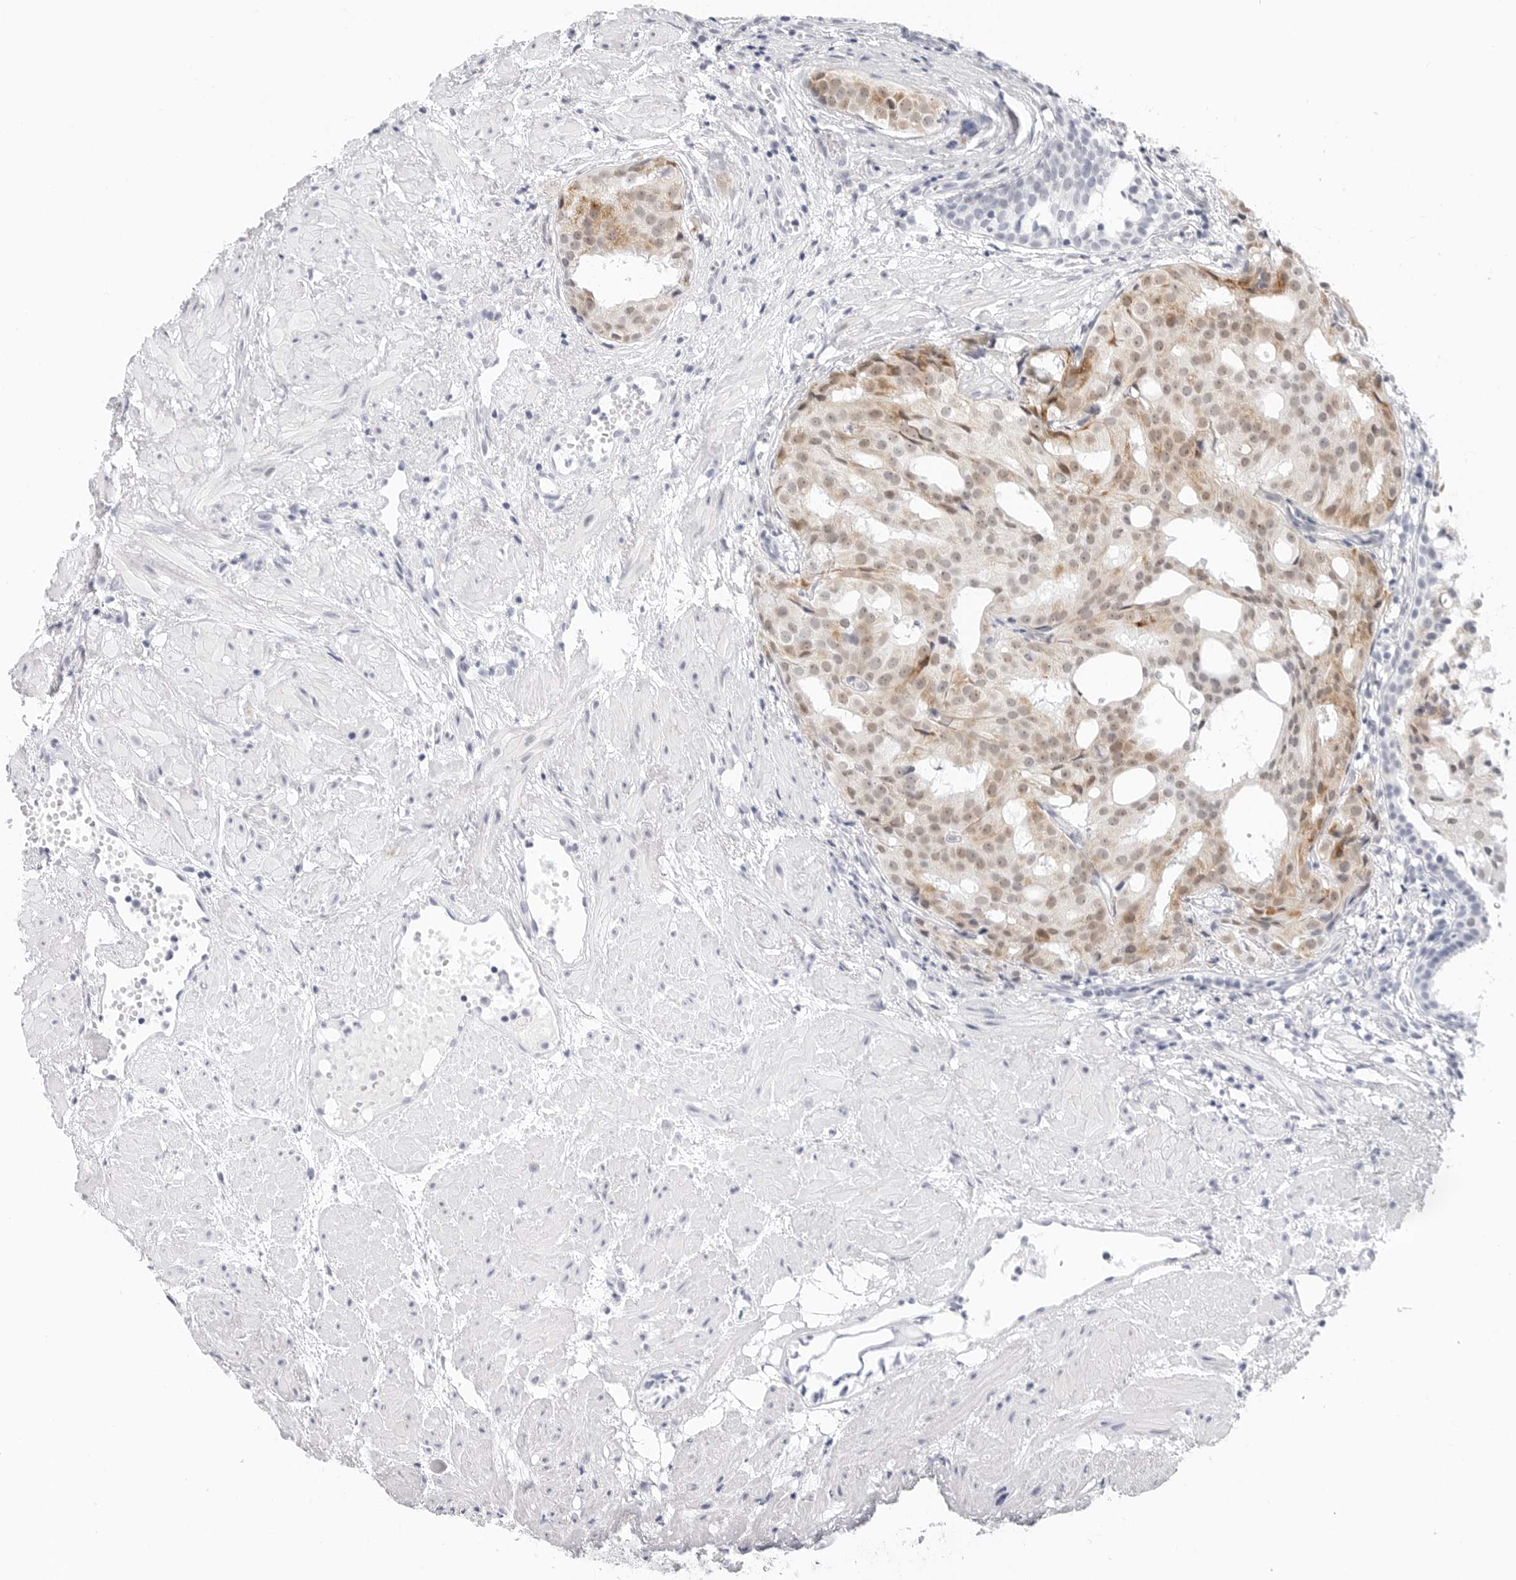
{"staining": {"intensity": "weak", "quantity": "25%-75%", "location": "cytoplasmic/membranous,nuclear"}, "tissue": "prostate cancer", "cell_type": "Tumor cells", "image_type": "cancer", "snomed": [{"axis": "morphology", "description": "Adenocarcinoma, Low grade"}, {"axis": "topography", "description": "Prostate"}], "caption": "A brown stain highlights weak cytoplasmic/membranous and nuclear positivity of a protein in prostate cancer (low-grade adenocarcinoma) tumor cells.", "gene": "TSEN2", "patient": {"sex": "male", "age": 88}}